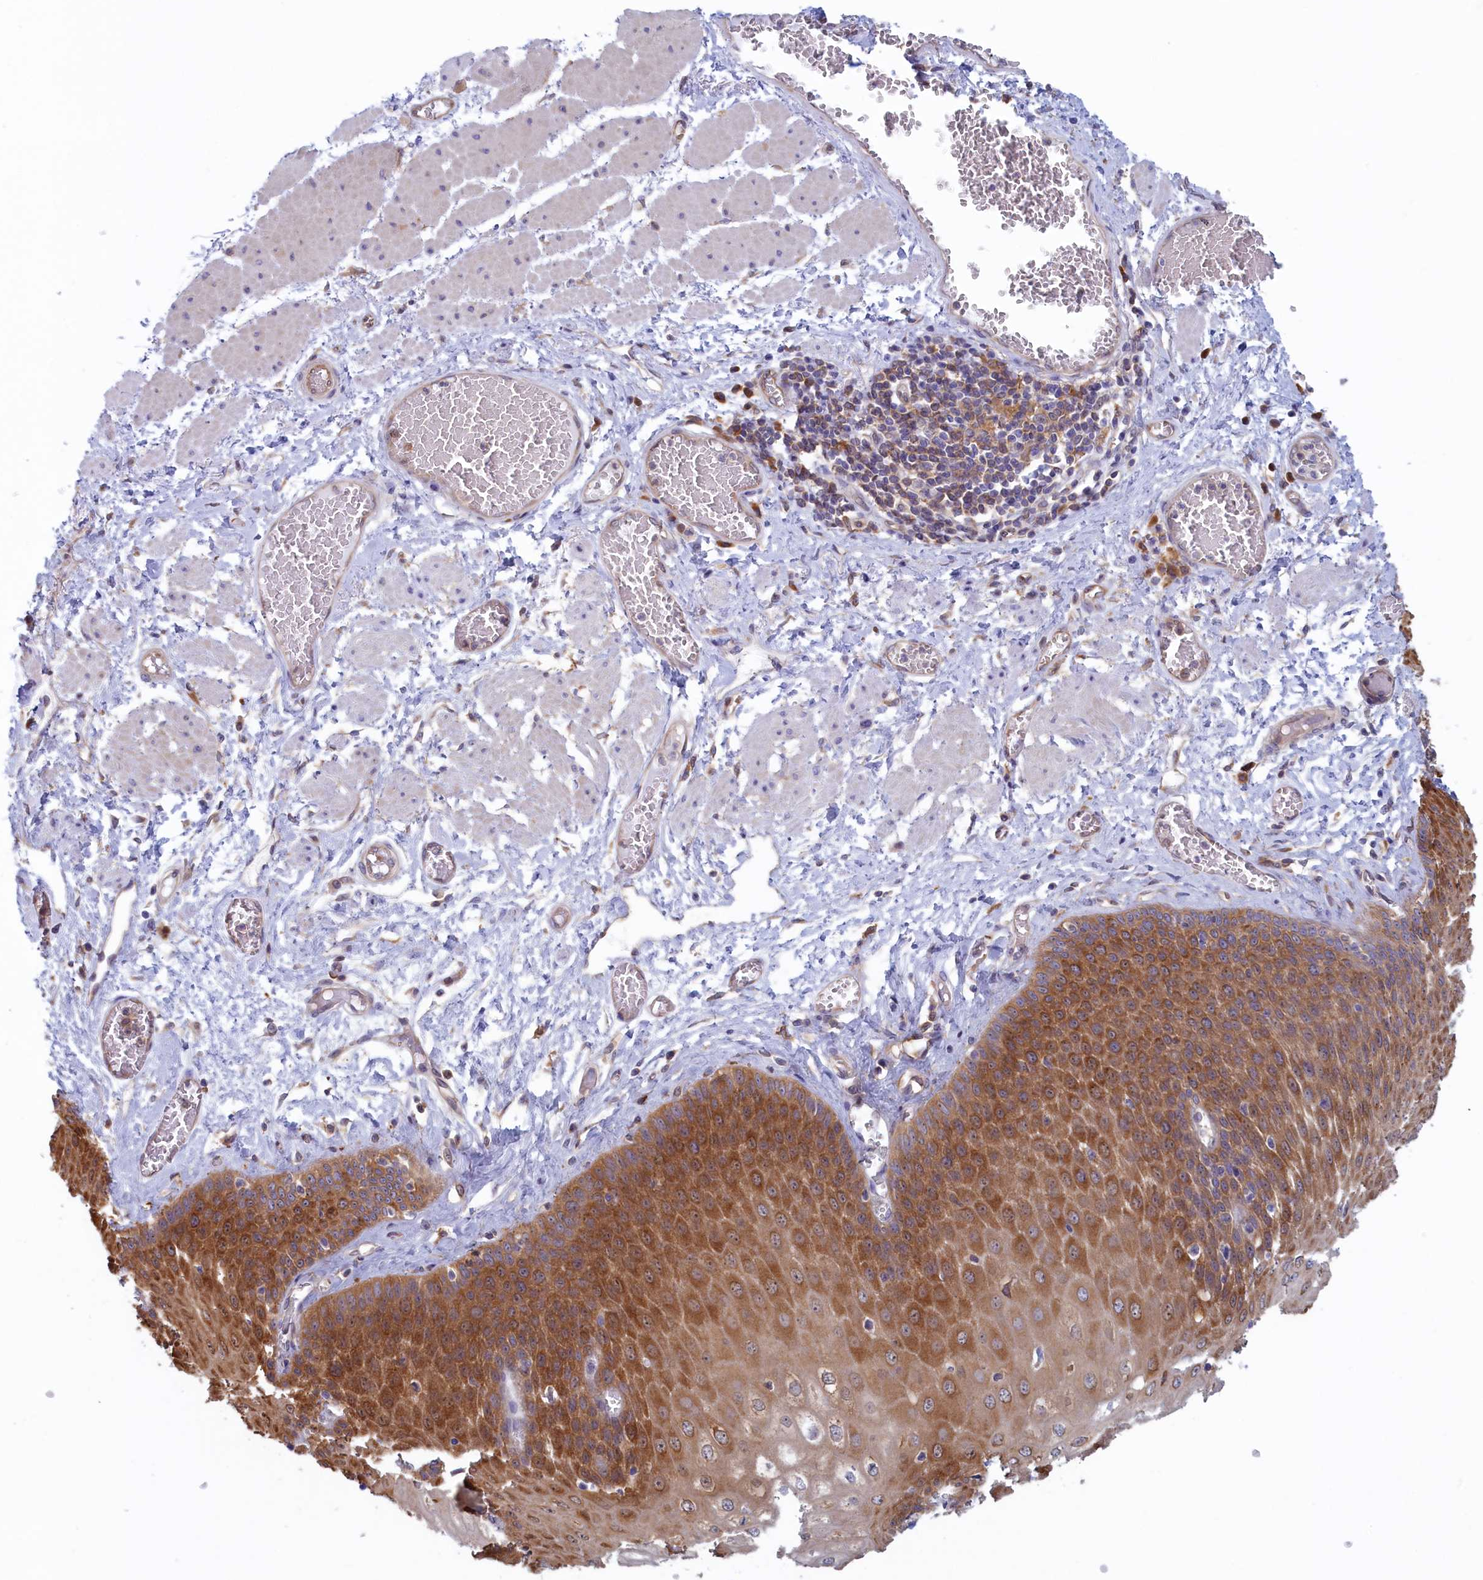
{"staining": {"intensity": "strong", "quantity": ">75%", "location": "cytoplasmic/membranous"}, "tissue": "esophagus", "cell_type": "Squamous epithelial cells", "image_type": "normal", "snomed": [{"axis": "morphology", "description": "Normal tissue, NOS"}, {"axis": "topography", "description": "Esophagus"}], "caption": "Protein expression analysis of benign human esophagus reveals strong cytoplasmic/membranous staining in about >75% of squamous epithelial cells. Immunohistochemistry stains the protein of interest in brown and the nuclei are stained blue.", "gene": "SYNDIG1L", "patient": {"sex": "male", "age": 60}}